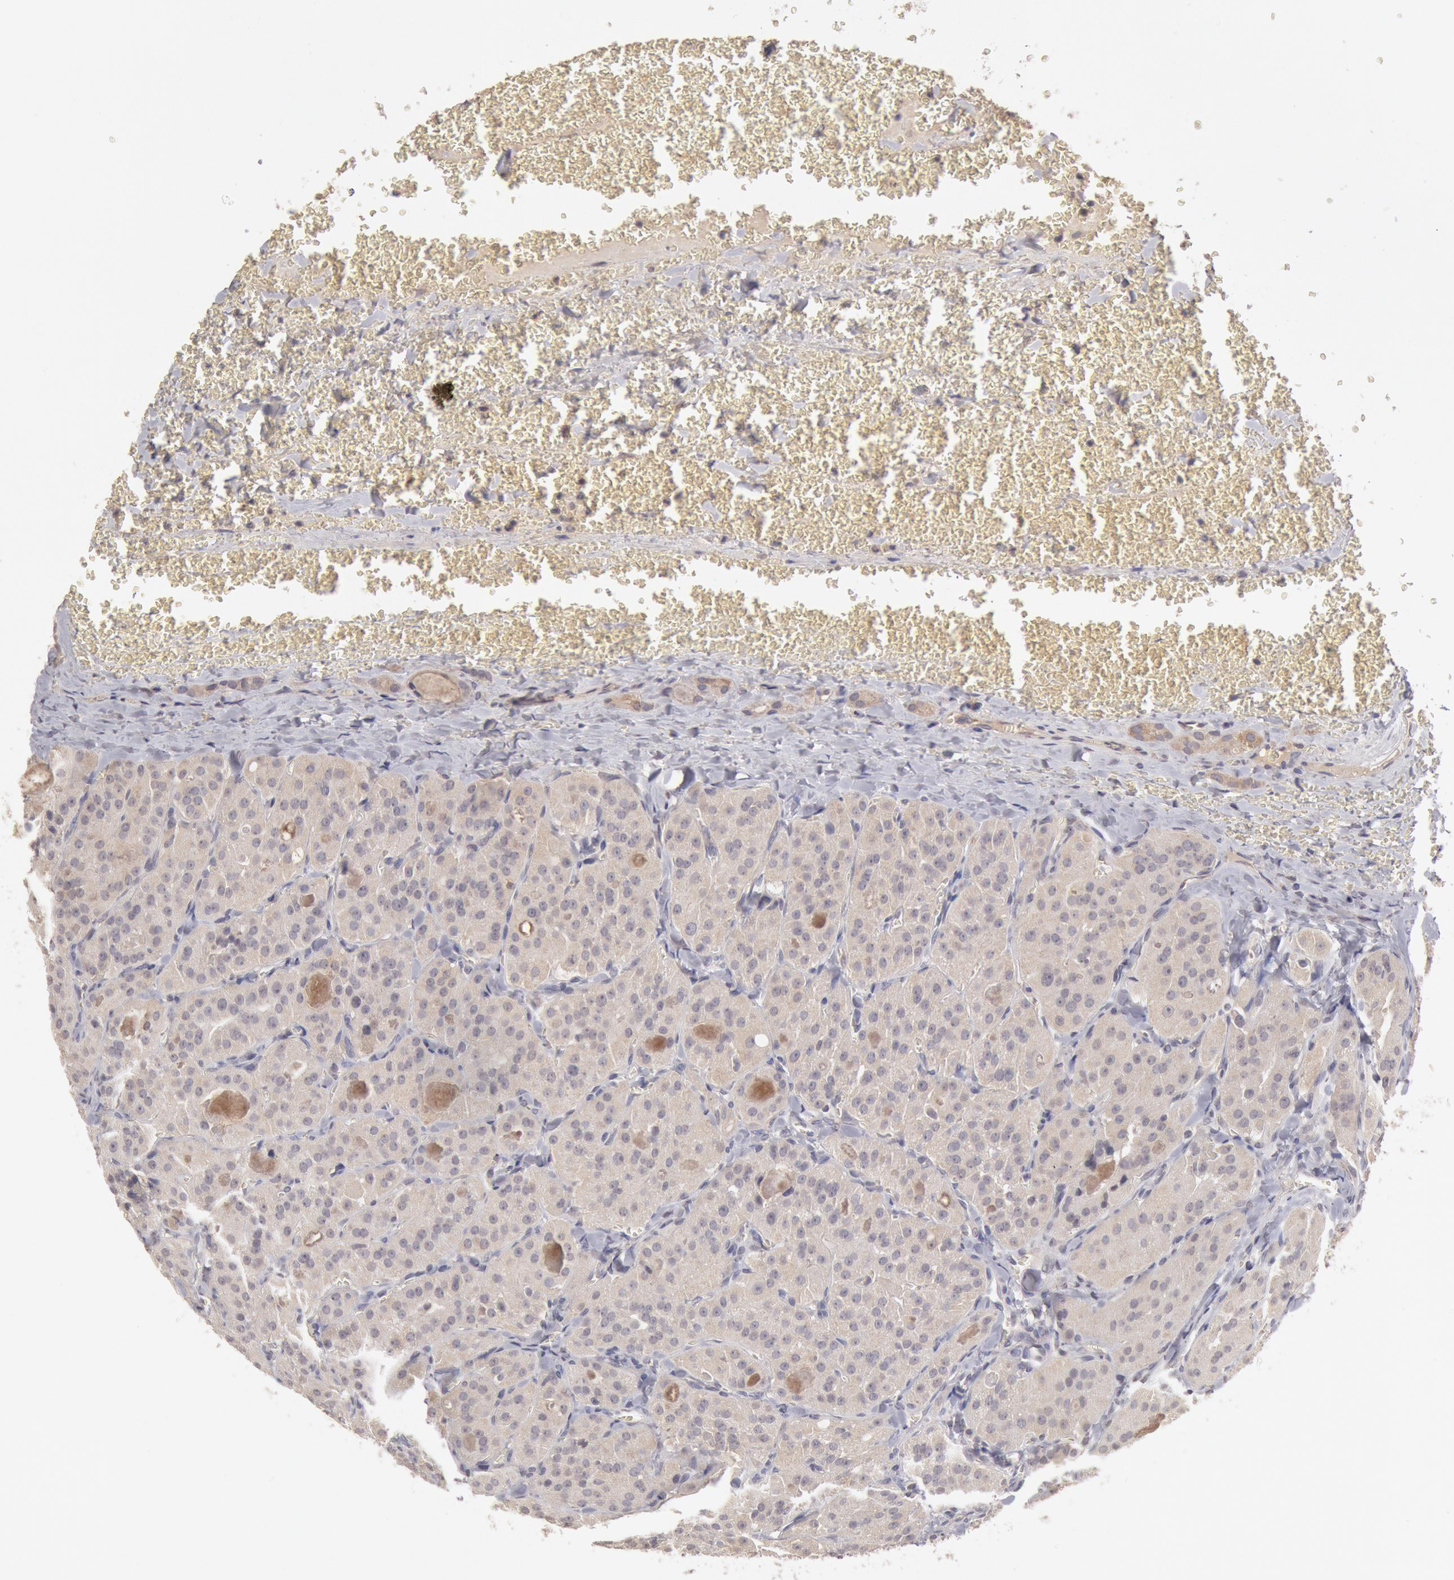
{"staining": {"intensity": "negative", "quantity": "none", "location": "none"}, "tissue": "thyroid cancer", "cell_type": "Tumor cells", "image_type": "cancer", "snomed": [{"axis": "morphology", "description": "Carcinoma, NOS"}, {"axis": "topography", "description": "Thyroid gland"}], "caption": "The photomicrograph demonstrates no staining of tumor cells in thyroid cancer (carcinoma).", "gene": "ZFP36L1", "patient": {"sex": "male", "age": 76}}